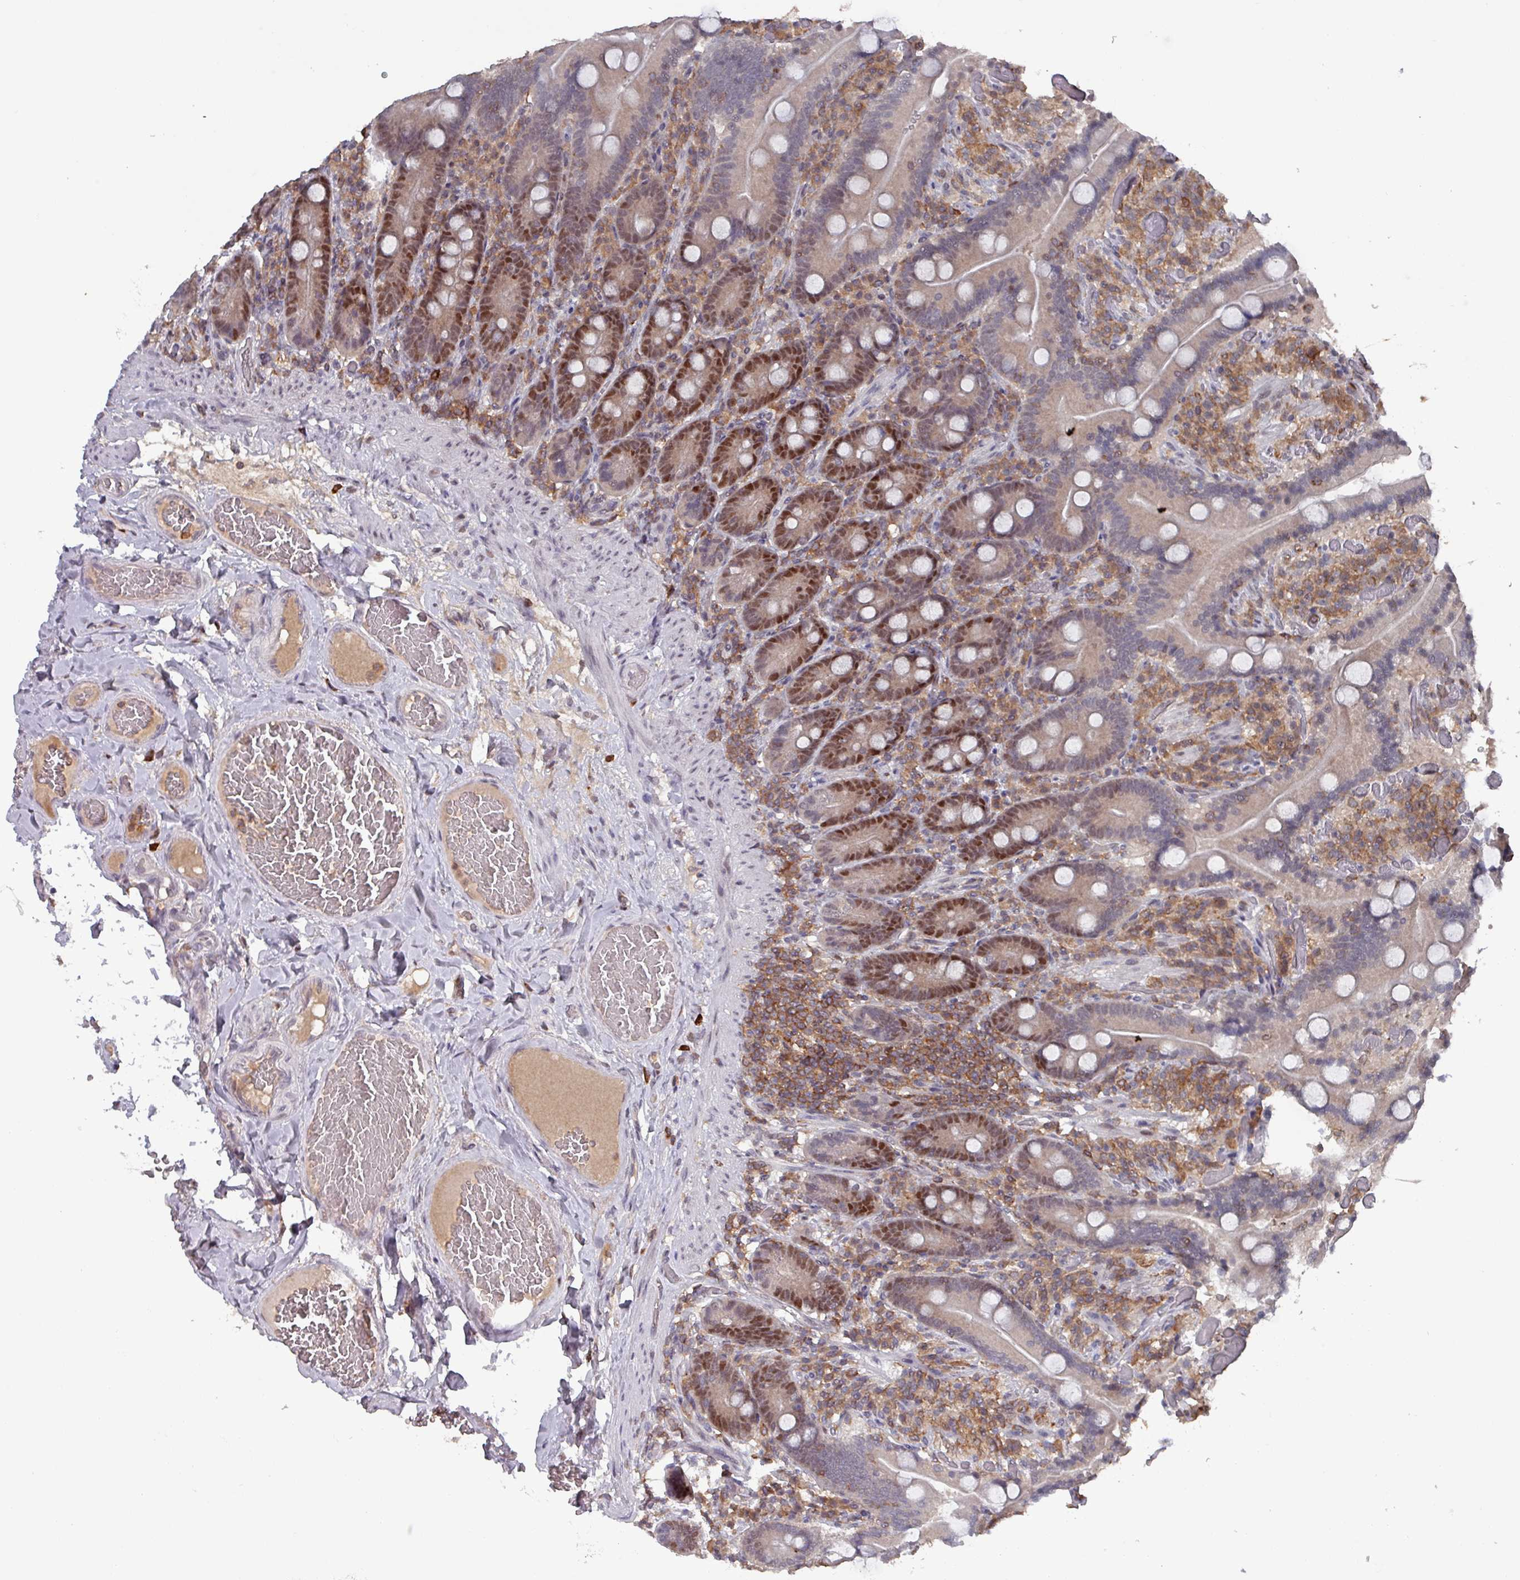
{"staining": {"intensity": "moderate", "quantity": "25%-75%", "location": "nuclear"}, "tissue": "duodenum", "cell_type": "Glandular cells", "image_type": "normal", "snomed": [{"axis": "morphology", "description": "Normal tissue, NOS"}, {"axis": "topography", "description": "Duodenum"}], "caption": "The image reveals a brown stain indicating the presence of a protein in the nuclear of glandular cells in duodenum.", "gene": "PRRX1", "patient": {"sex": "female", "age": 62}}